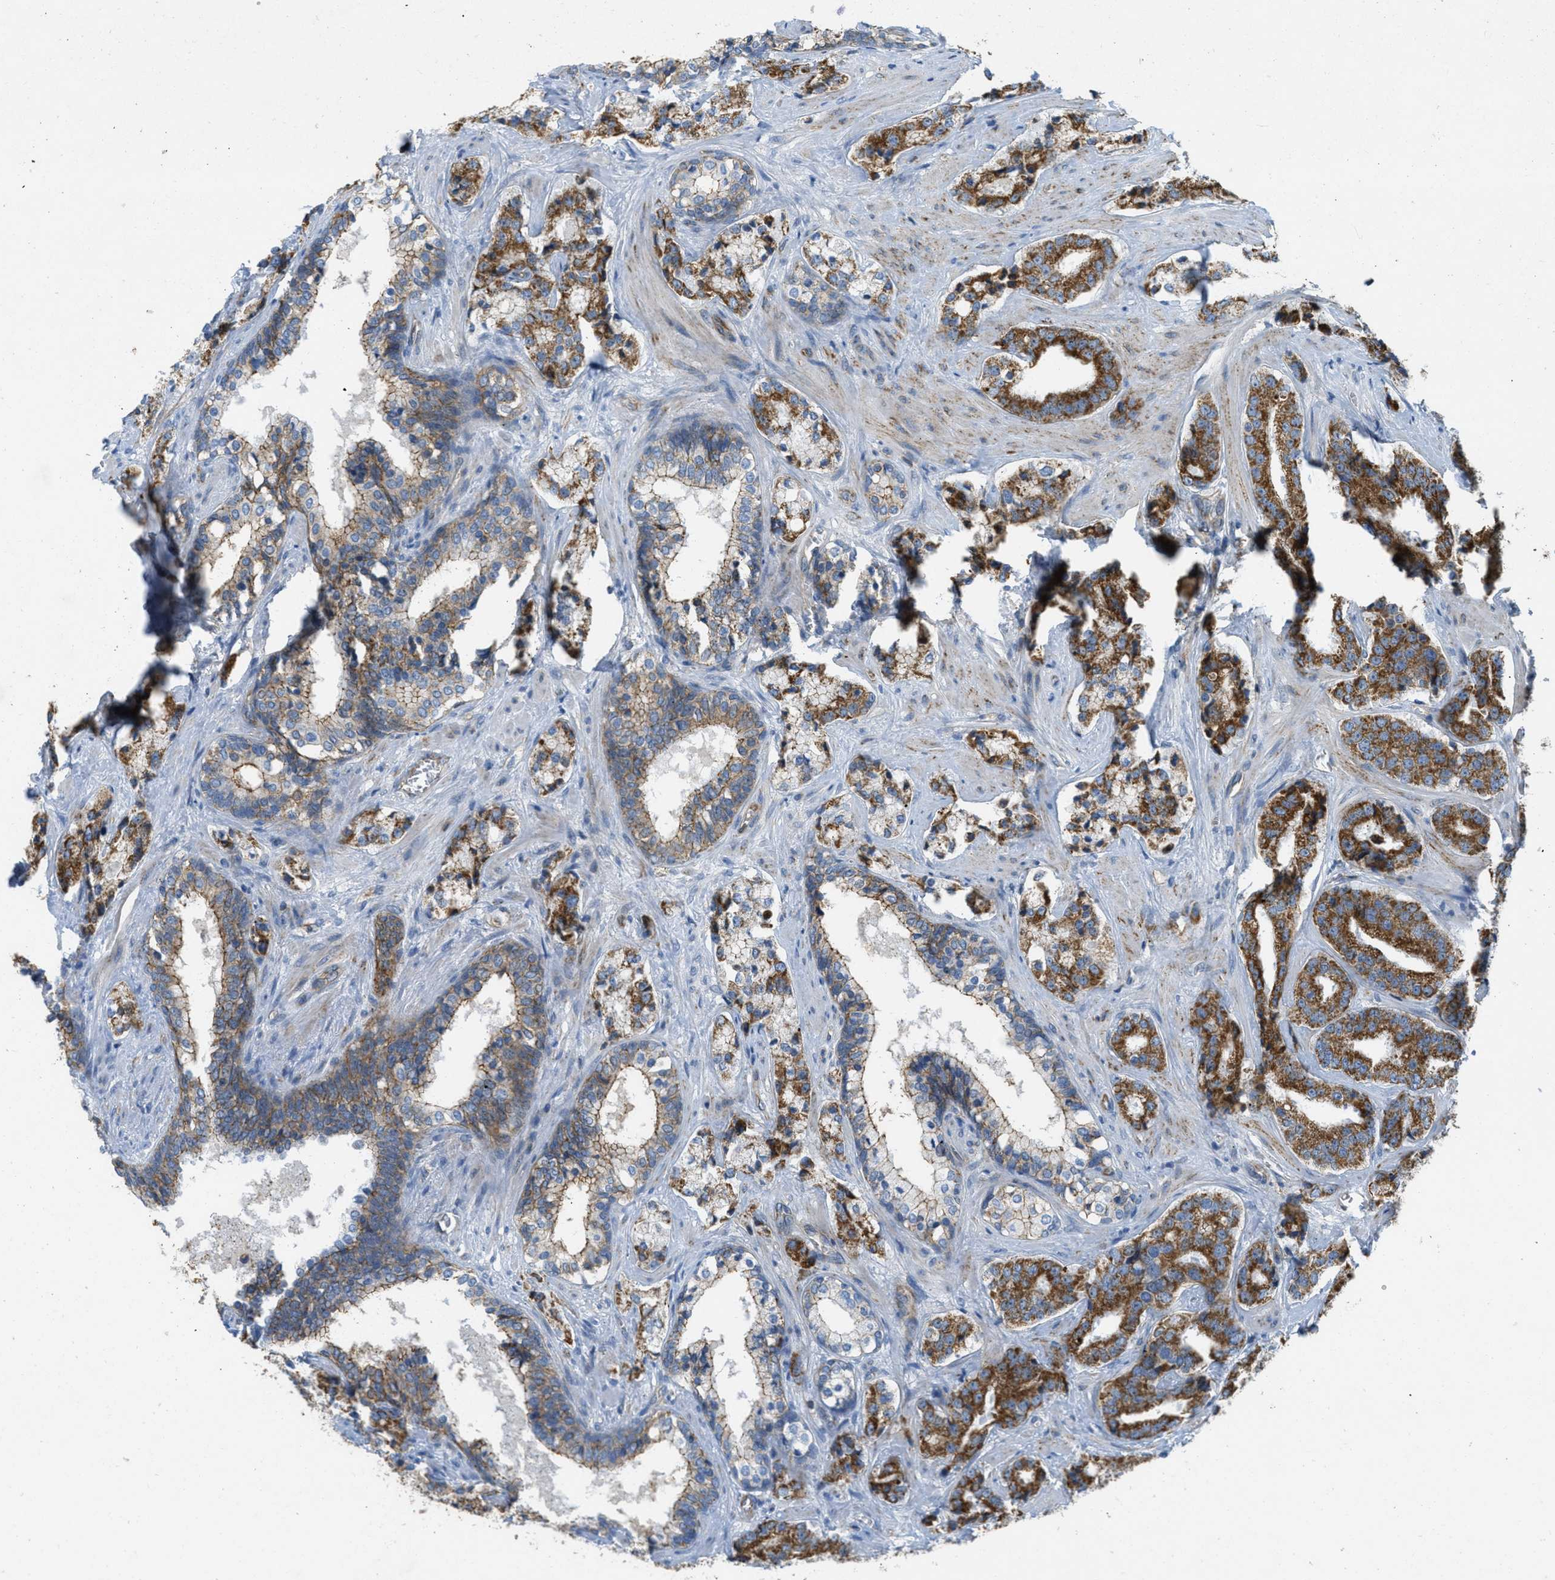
{"staining": {"intensity": "strong", "quantity": ">75%", "location": "cytoplasmic/membranous"}, "tissue": "prostate cancer", "cell_type": "Tumor cells", "image_type": "cancer", "snomed": [{"axis": "morphology", "description": "Adenocarcinoma, High grade"}, {"axis": "topography", "description": "Prostate"}], "caption": "Protein expression by immunohistochemistry (IHC) displays strong cytoplasmic/membranous expression in approximately >75% of tumor cells in high-grade adenocarcinoma (prostate). (DAB (3,3'-diaminobenzidine) IHC with brightfield microscopy, high magnification).", "gene": "BTN3A1", "patient": {"sex": "male", "age": 60}}